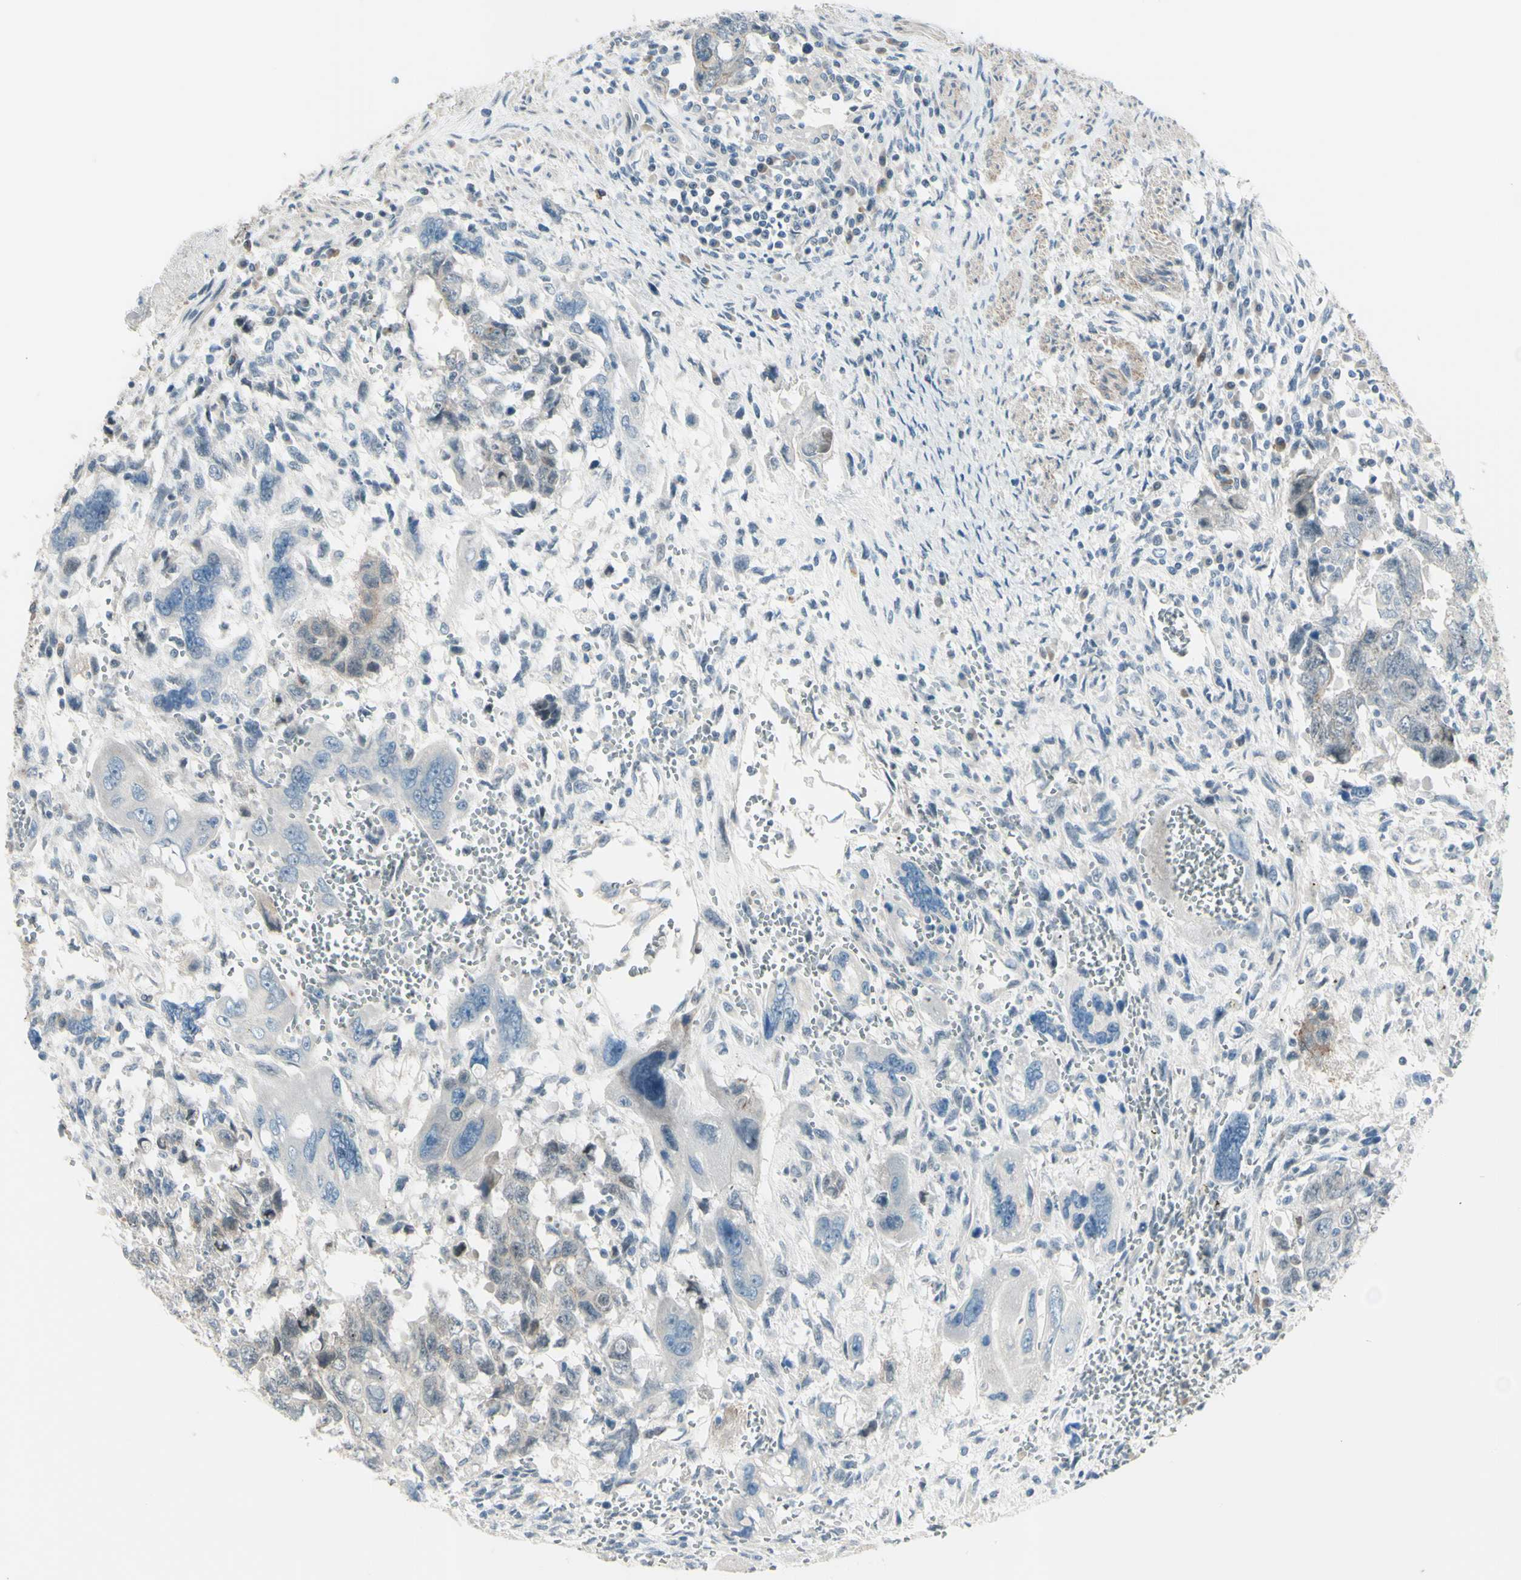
{"staining": {"intensity": "weak", "quantity": "<25%", "location": "cytoplasmic/membranous"}, "tissue": "testis cancer", "cell_type": "Tumor cells", "image_type": "cancer", "snomed": [{"axis": "morphology", "description": "Carcinoma, Embryonal, NOS"}, {"axis": "topography", "description": "Testis"}], "caption": "Tumor cells show no significant protein expression in testis embryonal carcinoma.", "gene": "LRRK1", "patient": {"sex": "male", "age": 28}}